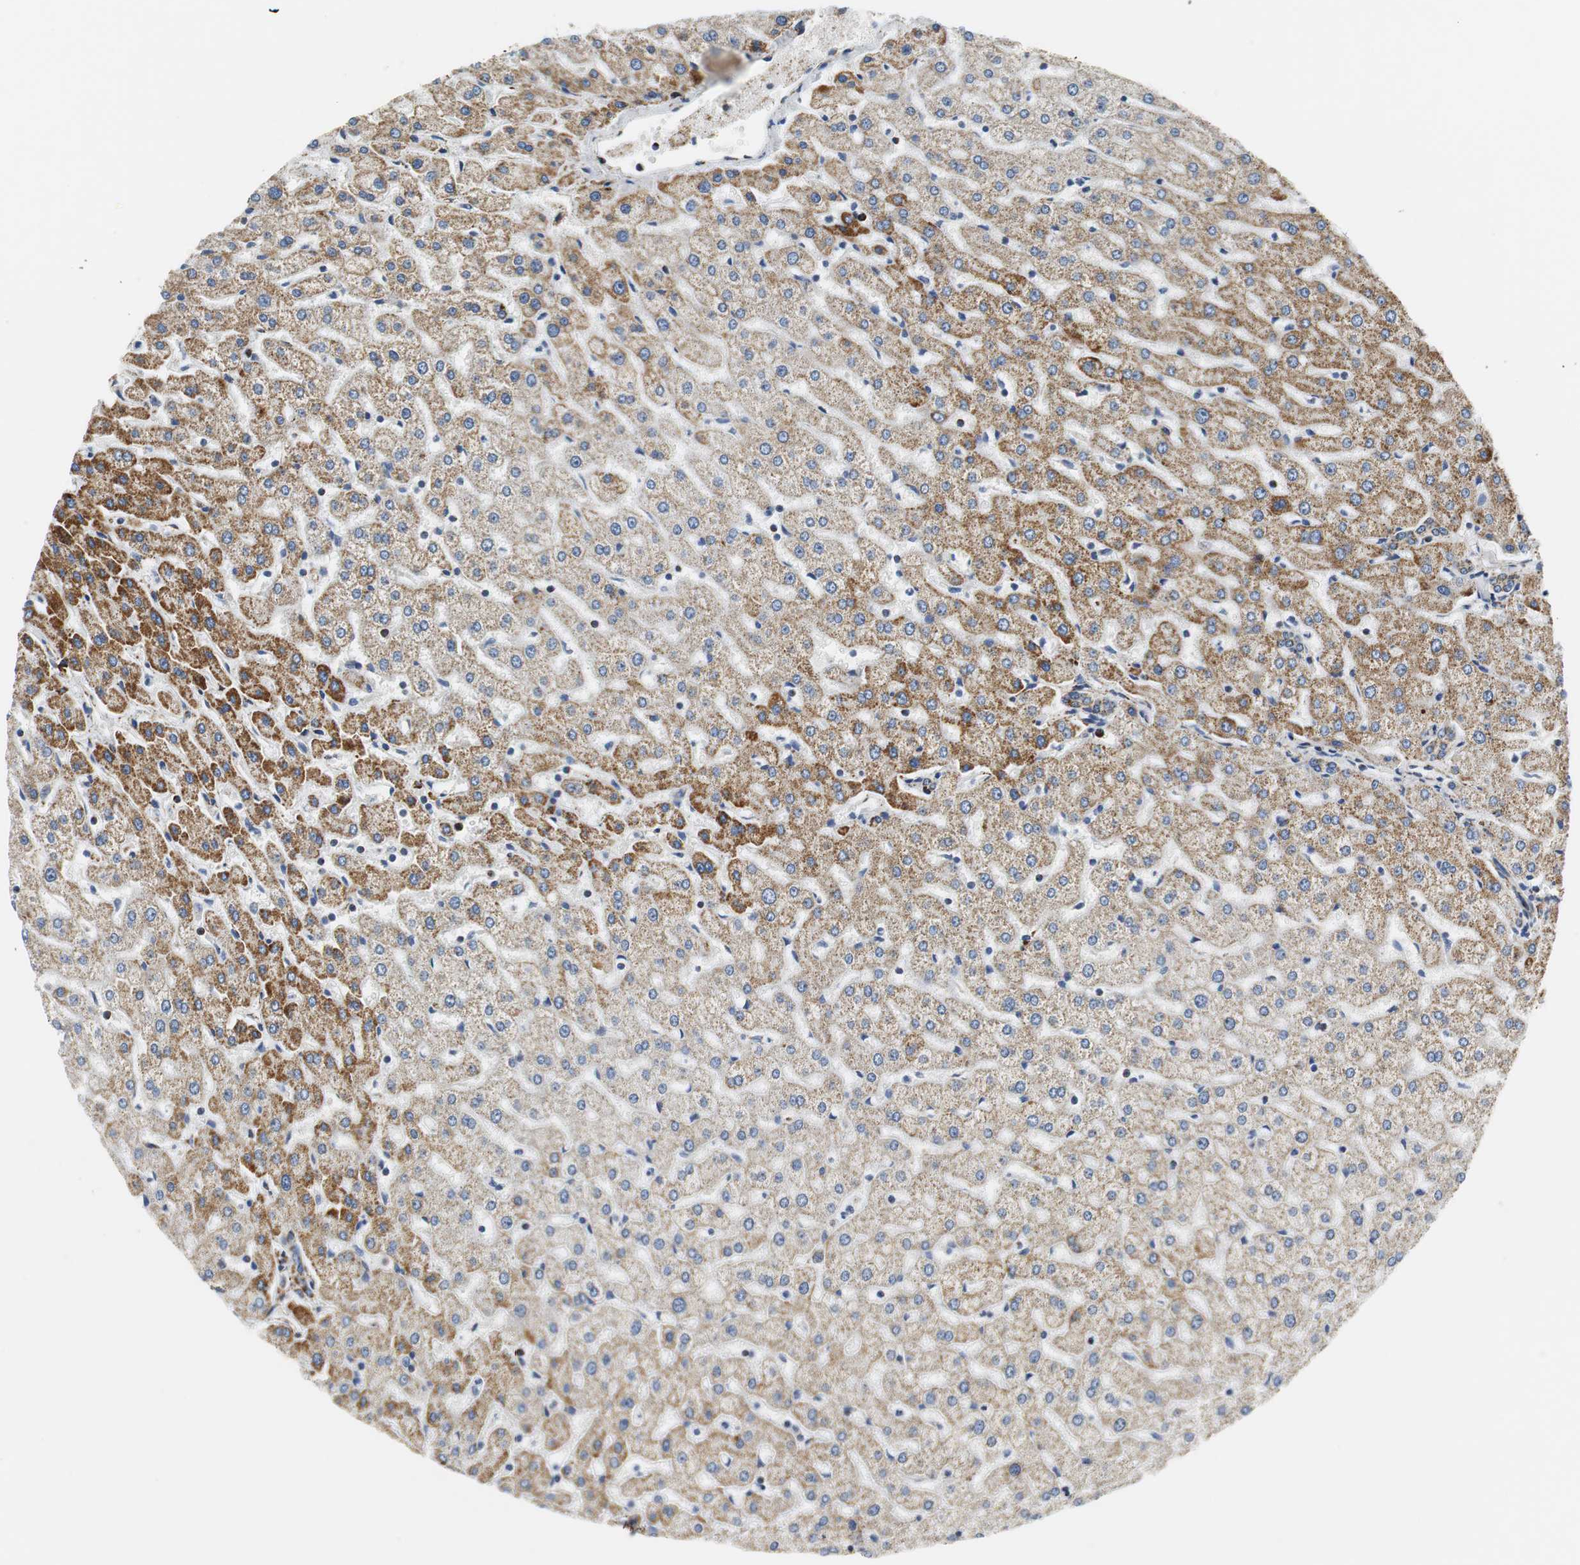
{"staining": {"intensity": "weak", "quantity": ">75%", "location": "cytoplasmic/membranous"}, "tissue": "liver", "cell_type": "Cholangiocytes", "image_type": "normal", "snomed": [{"axis": "morphology", "description": "Normal tissue, NOS"}, {"axis": "morphology", "description": "Fibrosis, NOS"}, {"axis": "topography", "description": "Liver"}], "caption": "Protein expression analysis of unremarkable liver displays weak cytoplasmic/membranous staining in about >75% of cholangiocytes.", "gene": "C1QTNF7", "patient": {"sex": "female", "age": 29}}